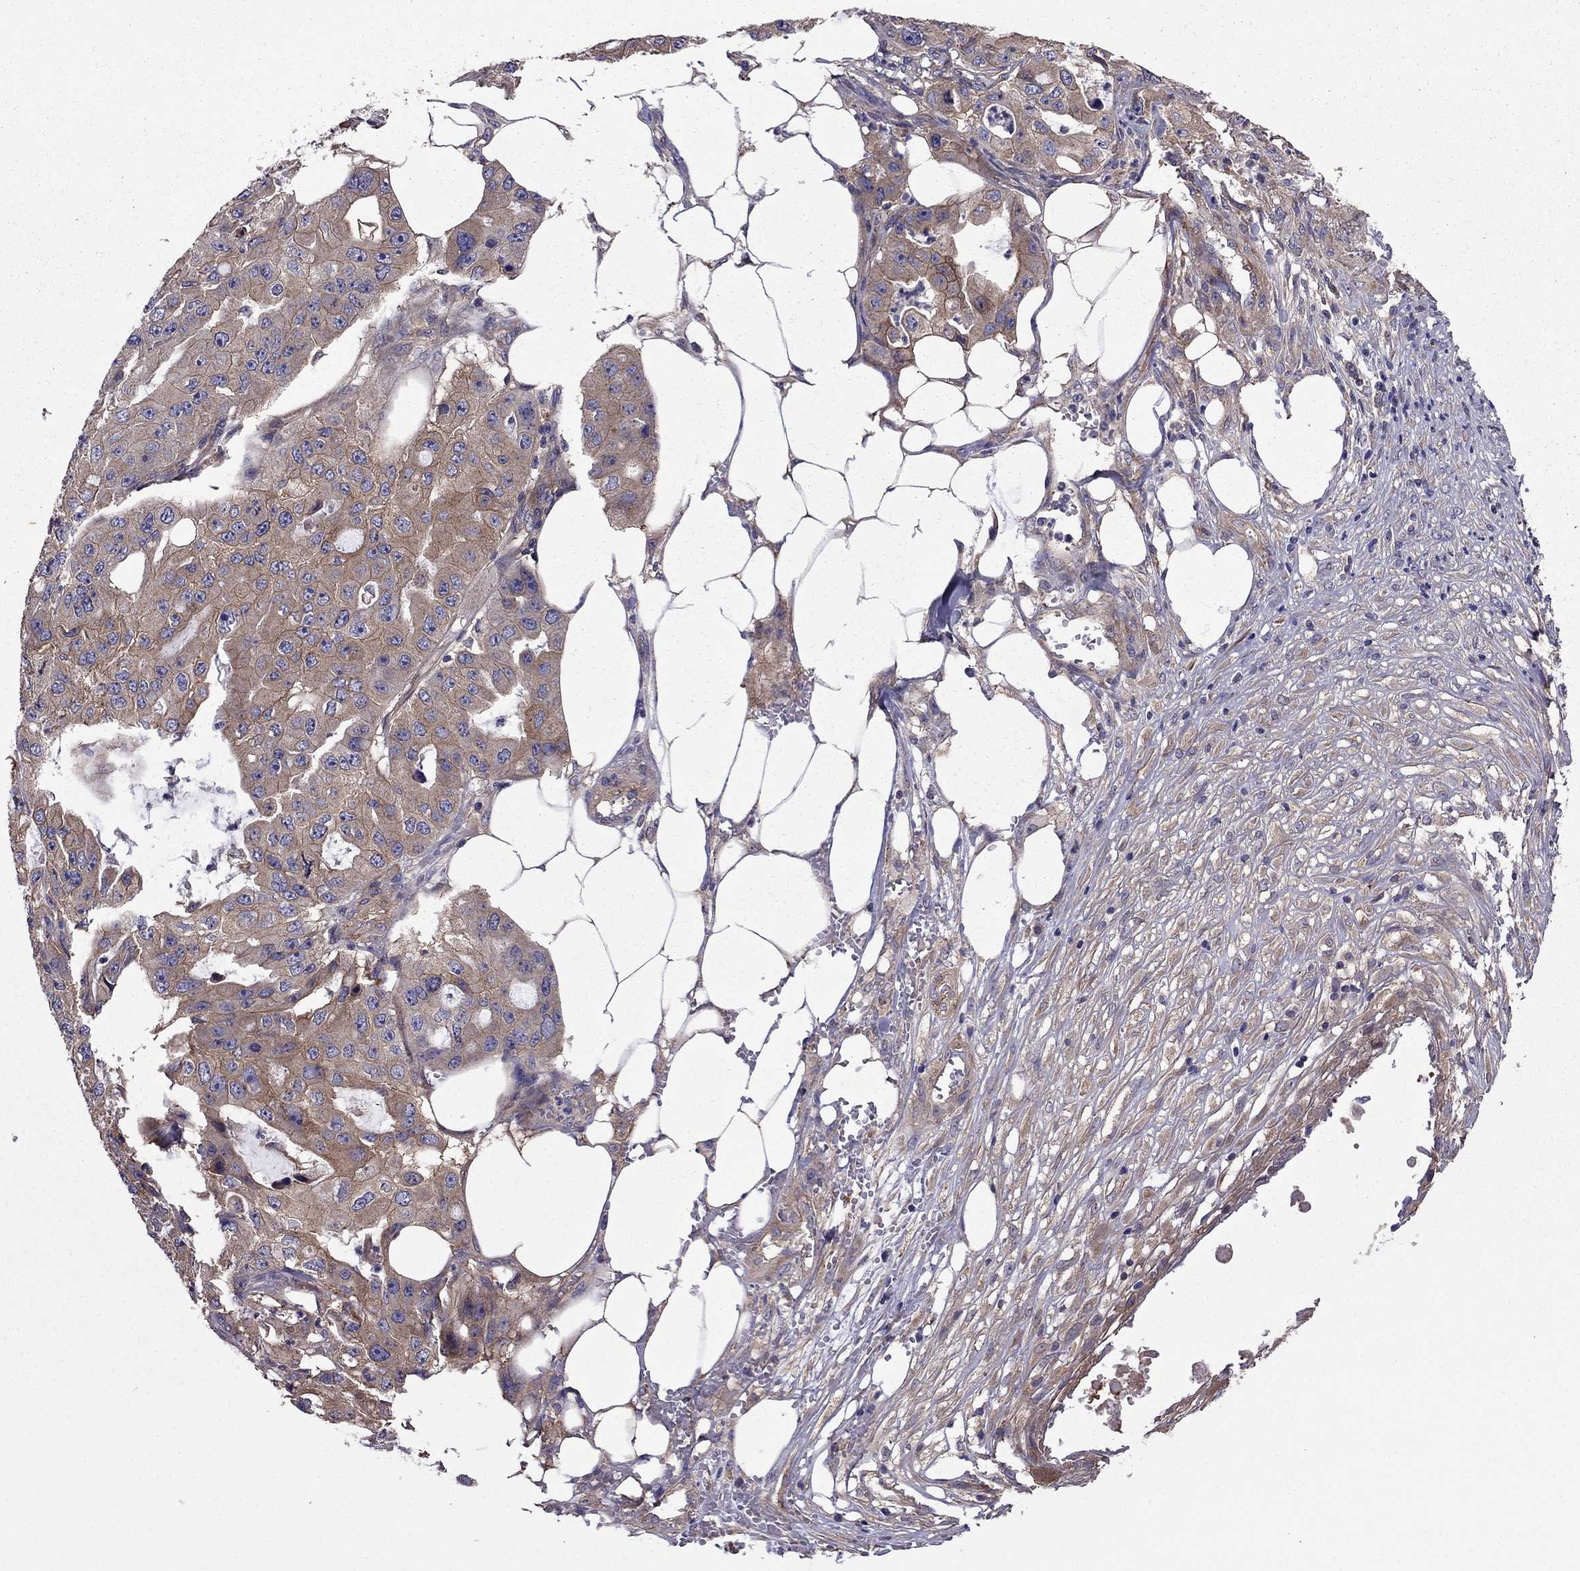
{"staining": {"intensity": "weak", "quantity": ">75%", "location": "cytoplasmic/membranous"}, "tissue": "ovarian cancer", "cell_type": "Tumor cells", "image_type": "cancer", "snomed": [{"axis": "morphology", "description": "Cystadenocarcinoma, serous, NOS"}, {"axis": "topography", "description": "Ovary"}], "caption": "The image reveals immunohistochemical staining of ovarian serous cystadenocarcinoma. There is weak cytoplasmic/membranous staining is present in about >75% of tumor cells.", "gene": "ITGB1", "patient": {"sex": "female", "age": 56}}